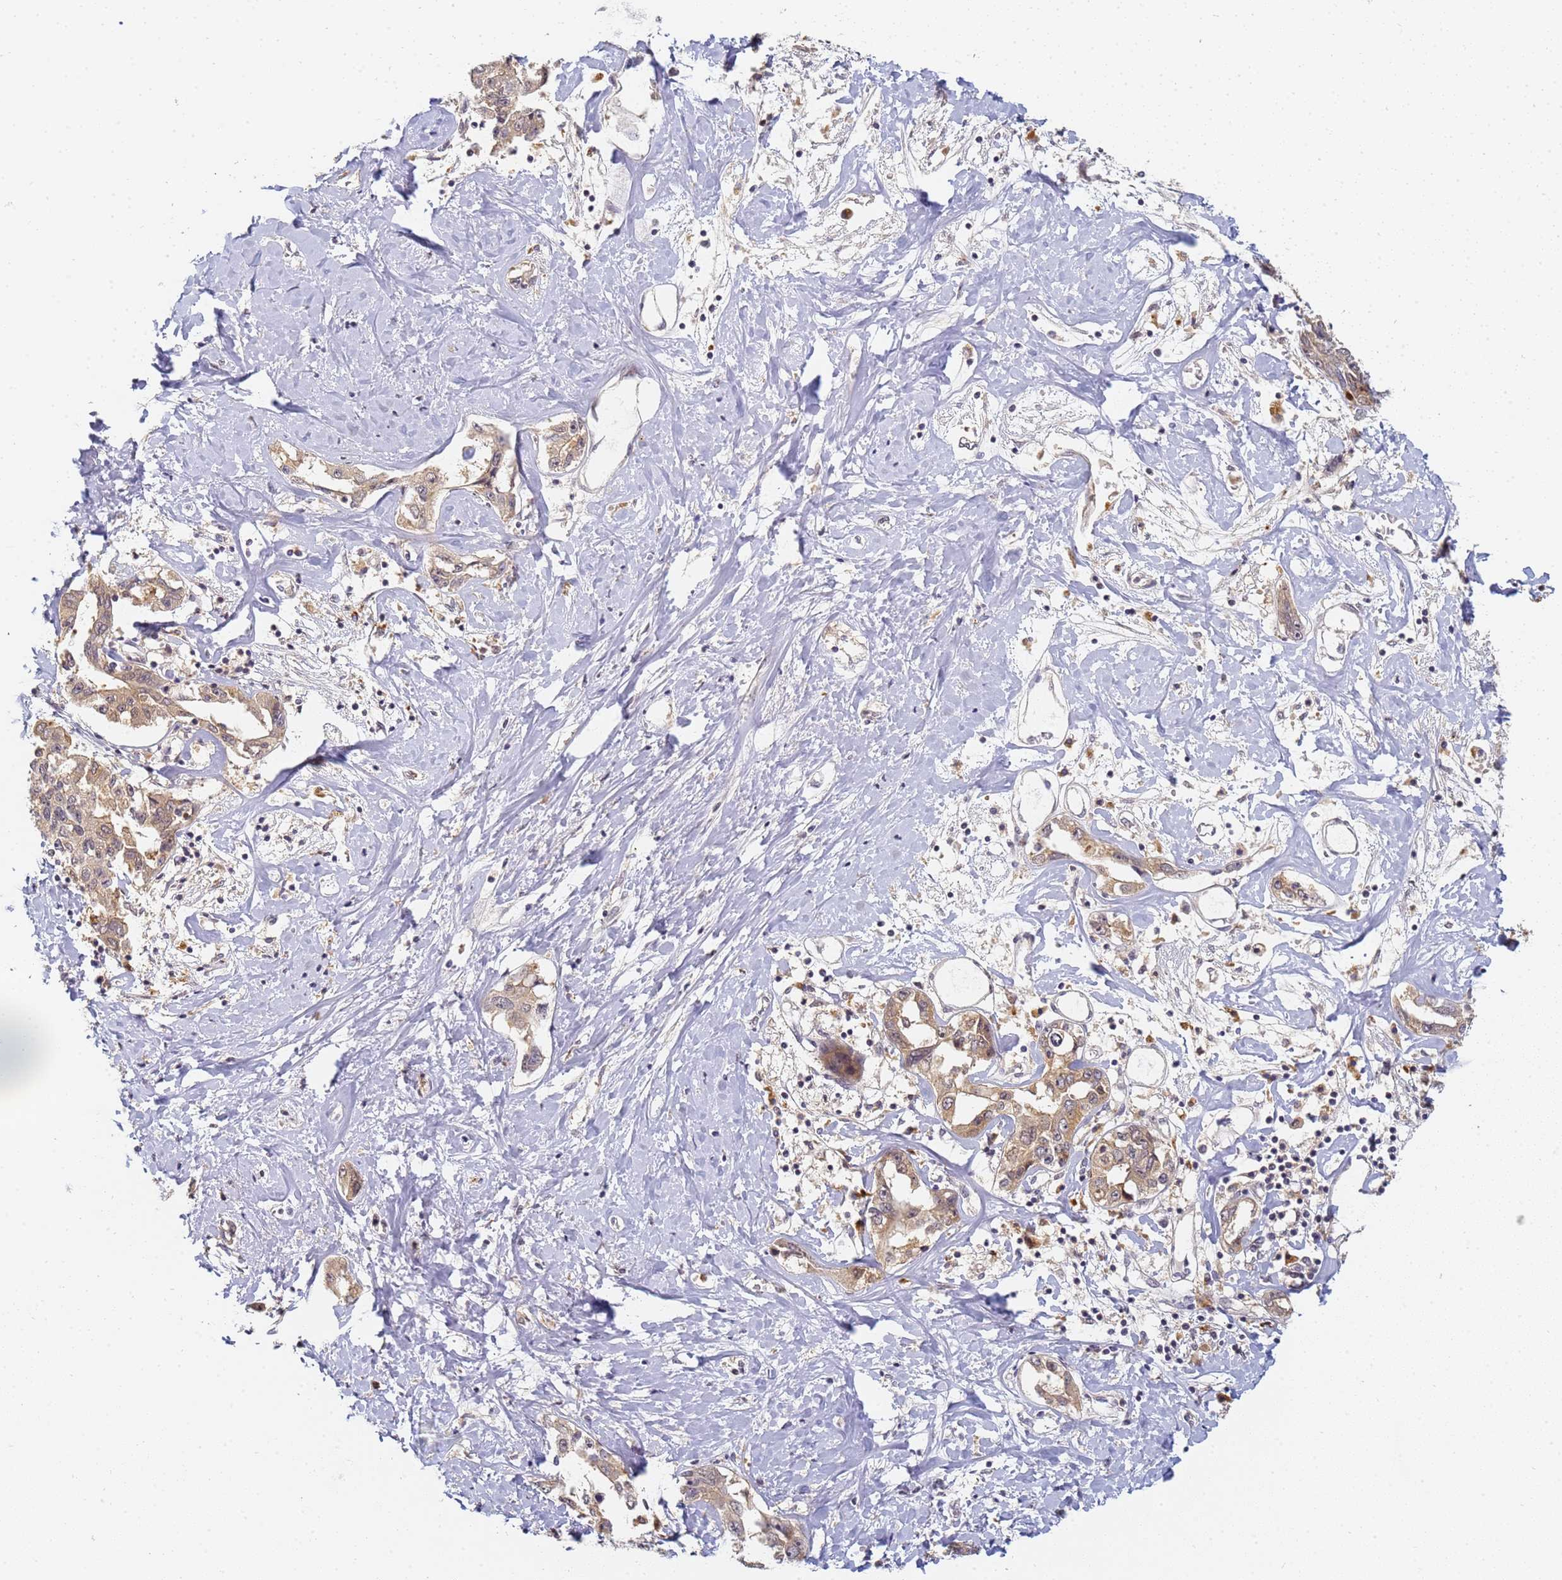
{"staining": {"intensity": "weak", "quantity": ">75%", "location": "cytoplasmic/membranous"}, "tissue": "liver cancer", "cell_type": "Tumor cells", "image_type": "cancer", "snomed": [{"axis": "morphology", "description": "Cholangiocarcinoma"}, {"axis": "topography", "description": "Liver"}], "caption": "IHC (DAB) staining of human liver cancer (cholangiocarcinoma) demonstrates weak cytoplasmic/membranous protein positivity in approximately >75% of tumor cells. (DAB (3,3'-diaminobenzidine) IHC with brightfield microscopy, high magnification).", "gene": "HMCES", "patient": {"sex": "male", "age": 59}}